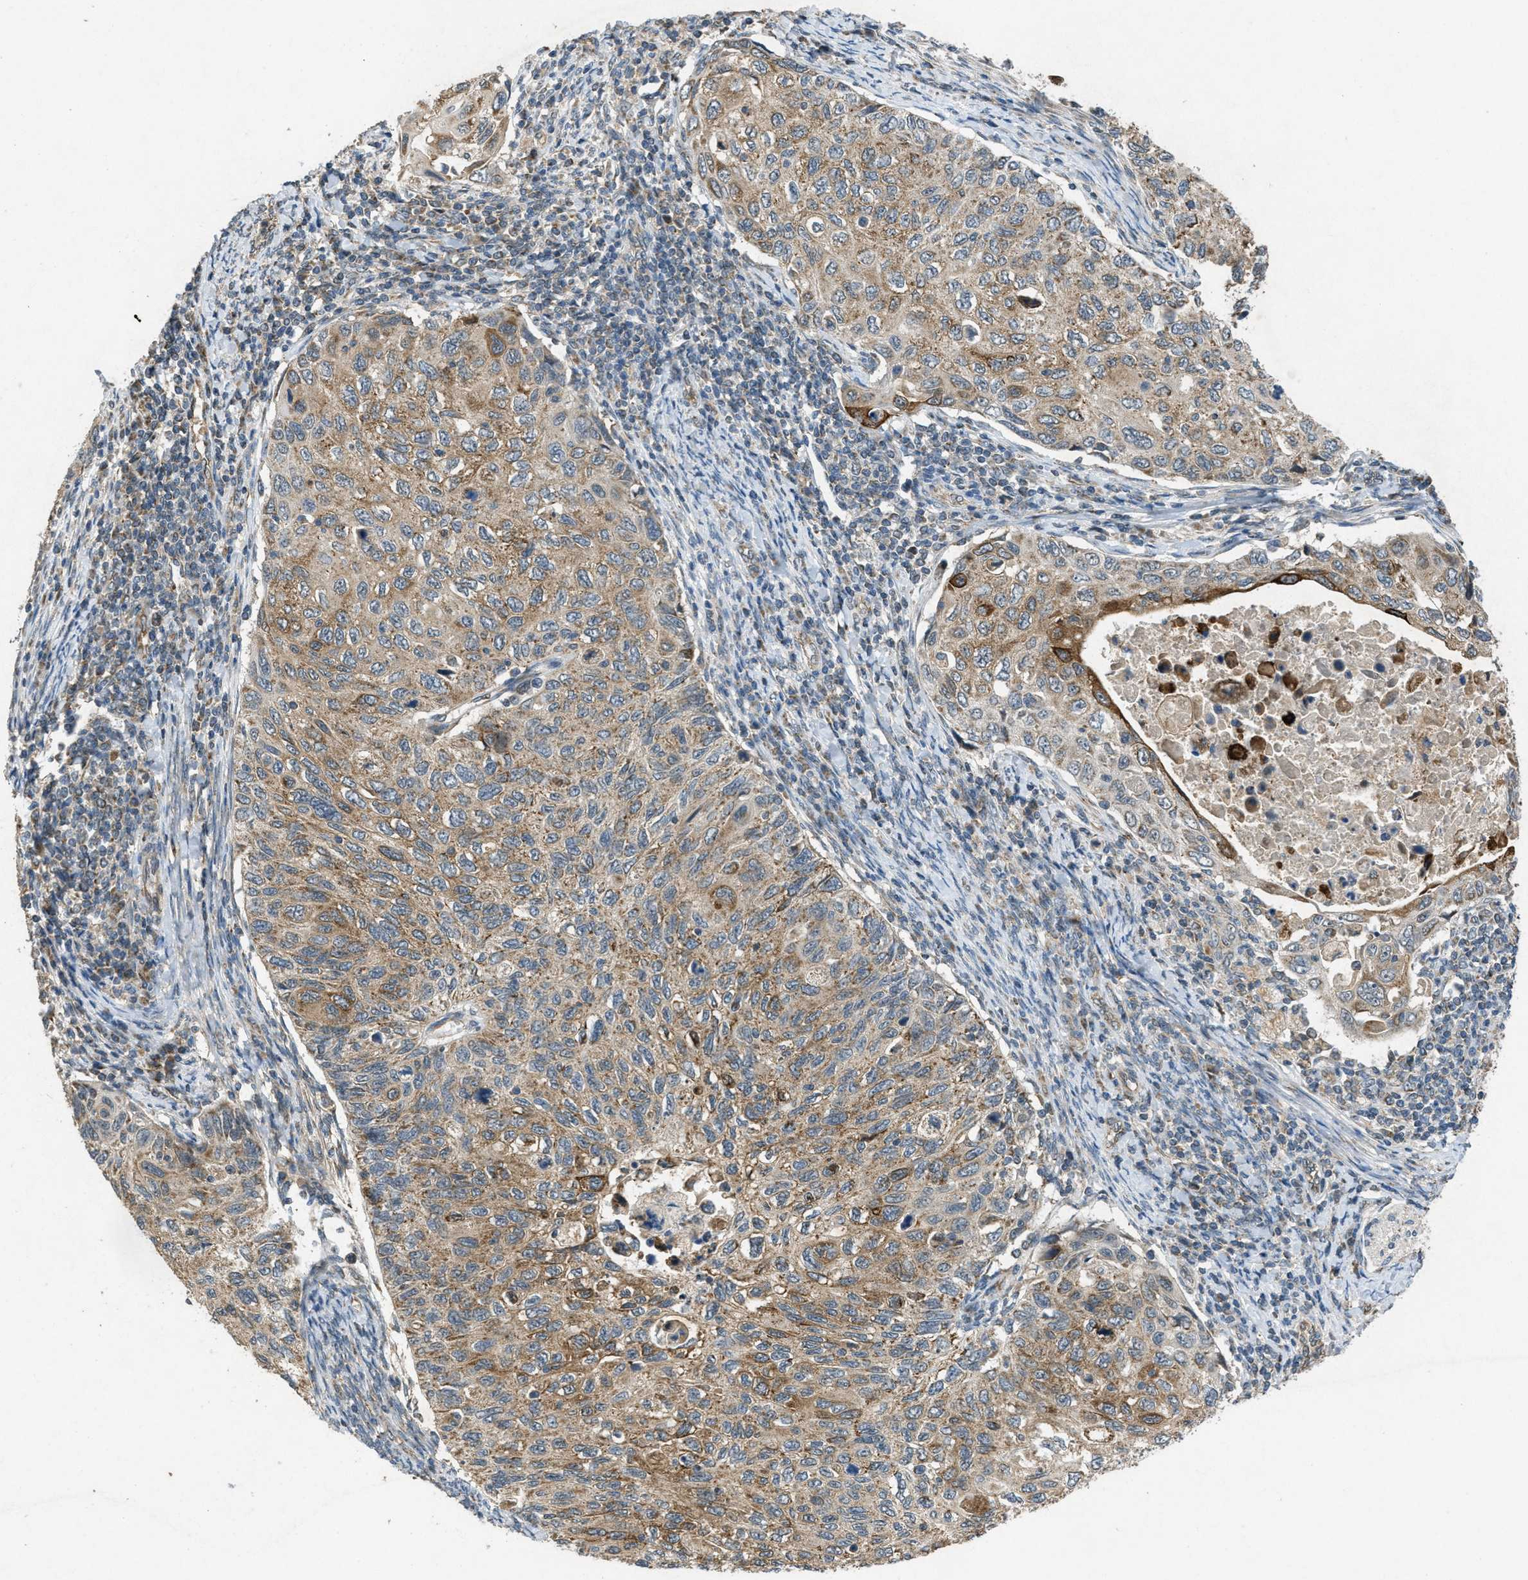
{"staining": {"intensity": "moderate", "quantity": ">75%", "location": "cytoplasmic/membranous"}, "tissue": "cervical cancer", "cell_type": "Tumor cells", "image_type": "cancer", "snomed": [{"axis": "morphology", "description": "Squamous cell carcinoma, NOS"}, {"axis": "topography", "description": "Cervix"}], "caption": "Protein staining of cervical cancer (squamous cell carcinoma) tissue demonstrates moderate cytoplasmic/membranous expression in about >75% of tumor cells.", "gene": "PPP1R15A", "patient": {"sex": "female", "age": 70}}